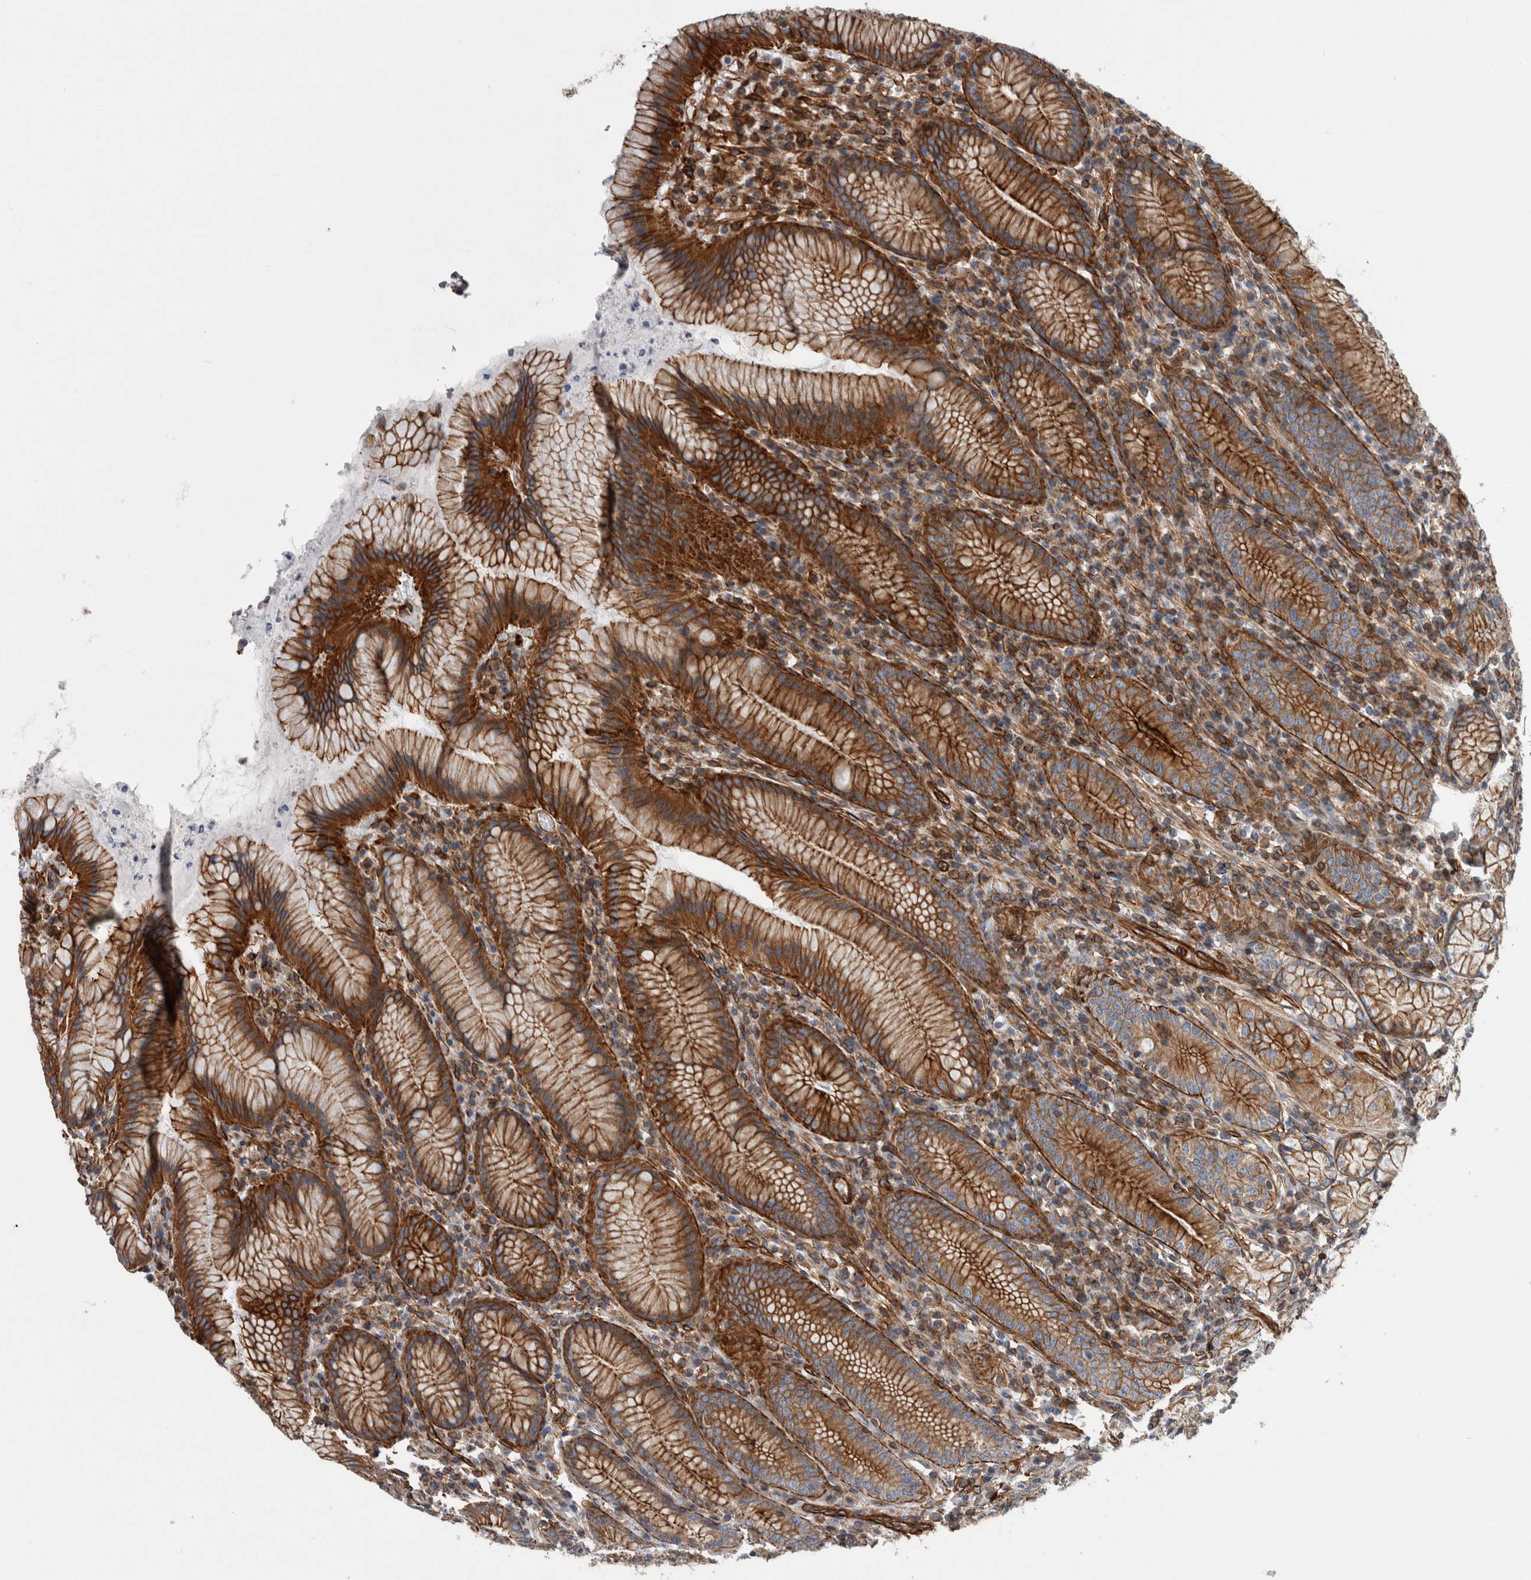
{"staining": {"intensity": "strong", "quantity": ">75%", "location": "cytoplasmic/membranous"}, "tissue": "stomach", "cell_type": "Glandular cells", "image_type": "normal", "snomed": [{"axis": "morphology", "description": "Normal tissue, NOS"}, {"axis": "topography", "description": "Stomach"}], "caption": "Protein expression analysis of normal human stomach reveals strong cytoplasmic/membranous staining in approximately >75% of glandular cells. (IHC, brightfield microscopy, high magnification).", "gene": "PLEC", "patient": {"sex": "male", "age": 55}}